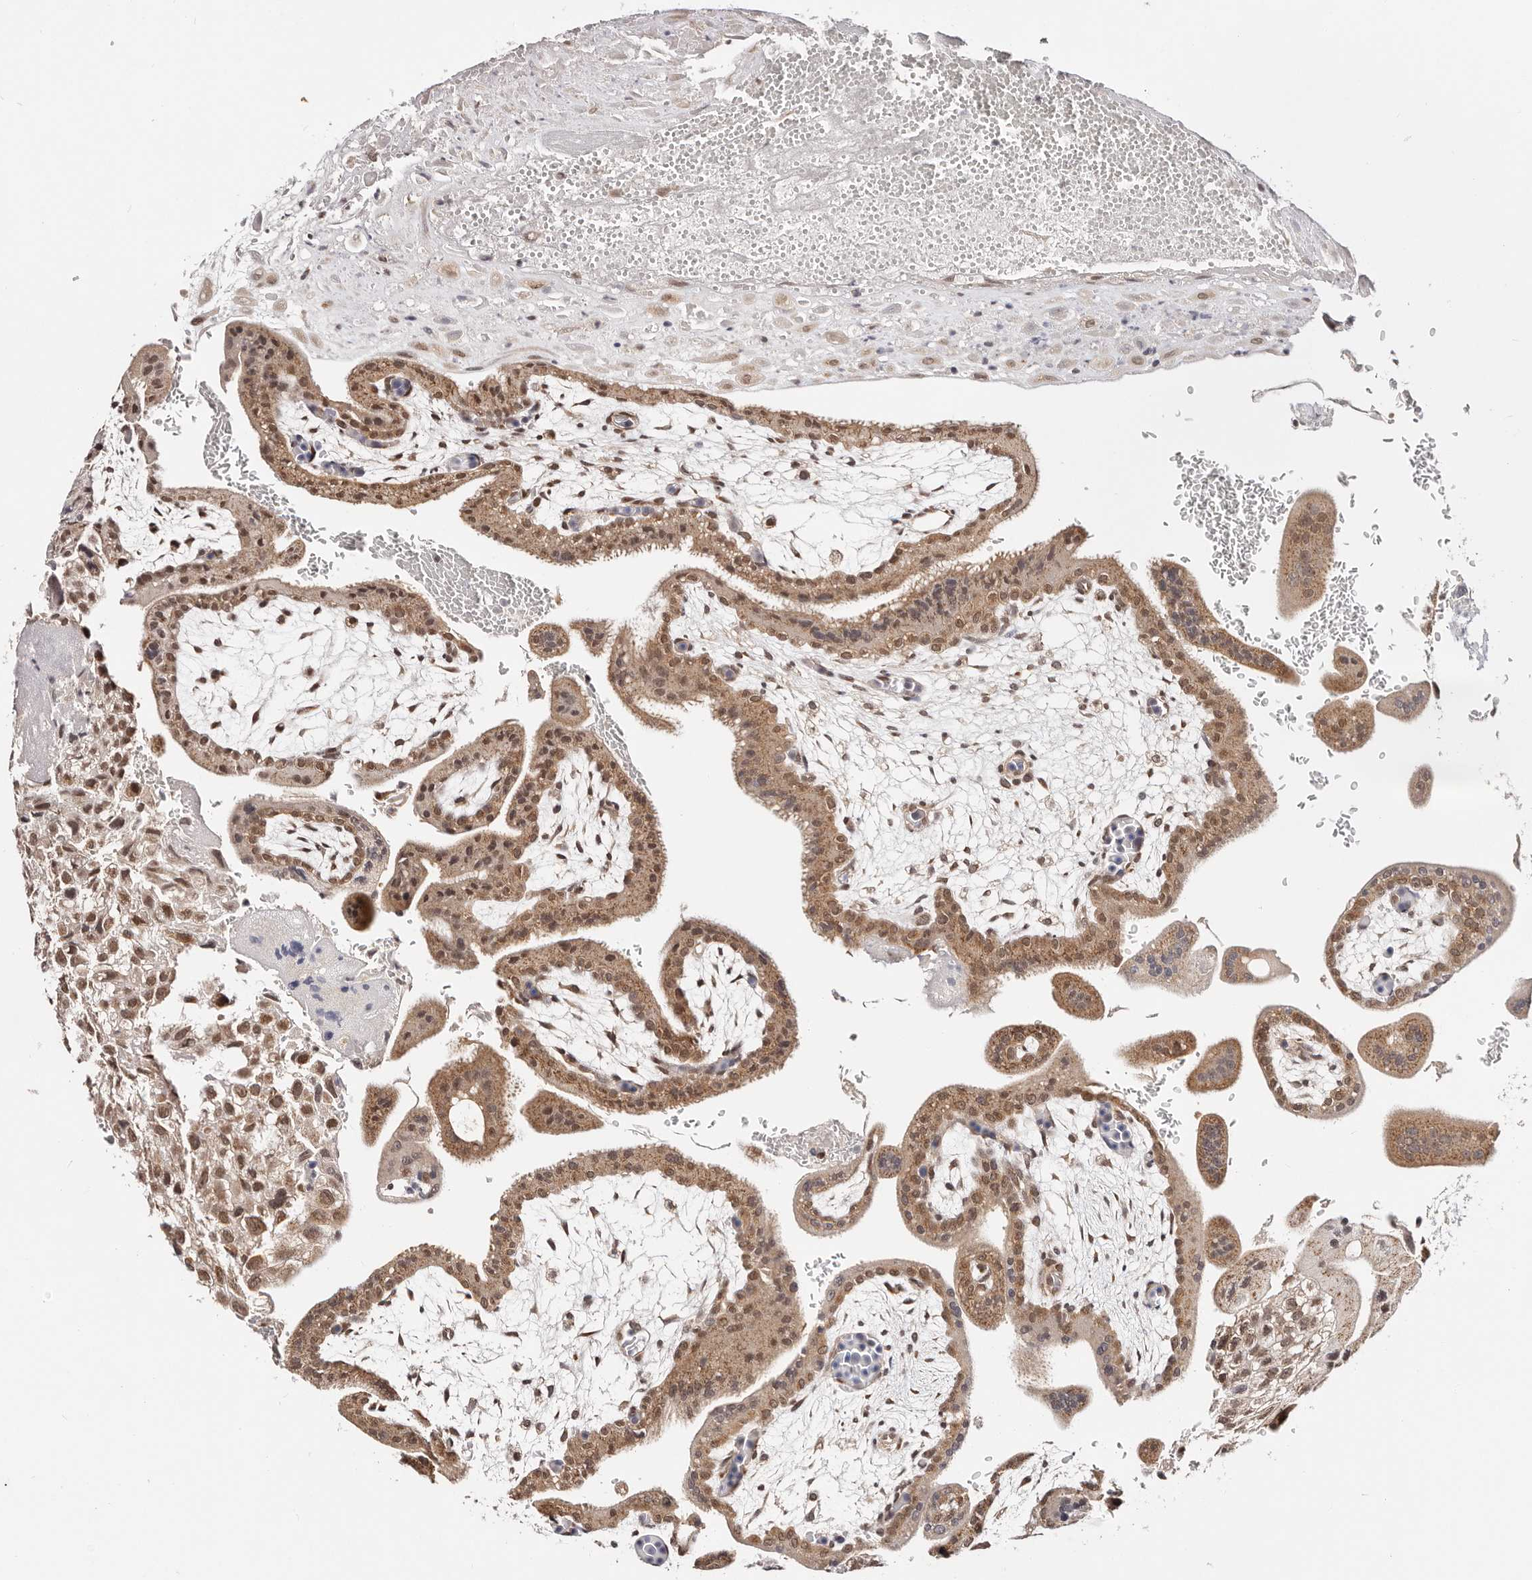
{"staining": {"intensity": "moderate", "quantity": ">75%", "location": "cytoplasmic/membranous"}, "tissue": "placenta", "cell_type": "Decidual cells", "image_type": "normal", "snomed": [{"axis": "morphology", "description": "Normal tissue, NOS"}, {"axis": "topography", "description": "Placenta"}], "caption": "Immunohistochemistry image of normal human placenta stained for a protein (brown), which displays medium levels of moderate cytoplasmic/membranous positivity in approximately >75% of decidual cells.", "gene": "VIPAS39", "patient": {"sex": "female", "age": 35}}